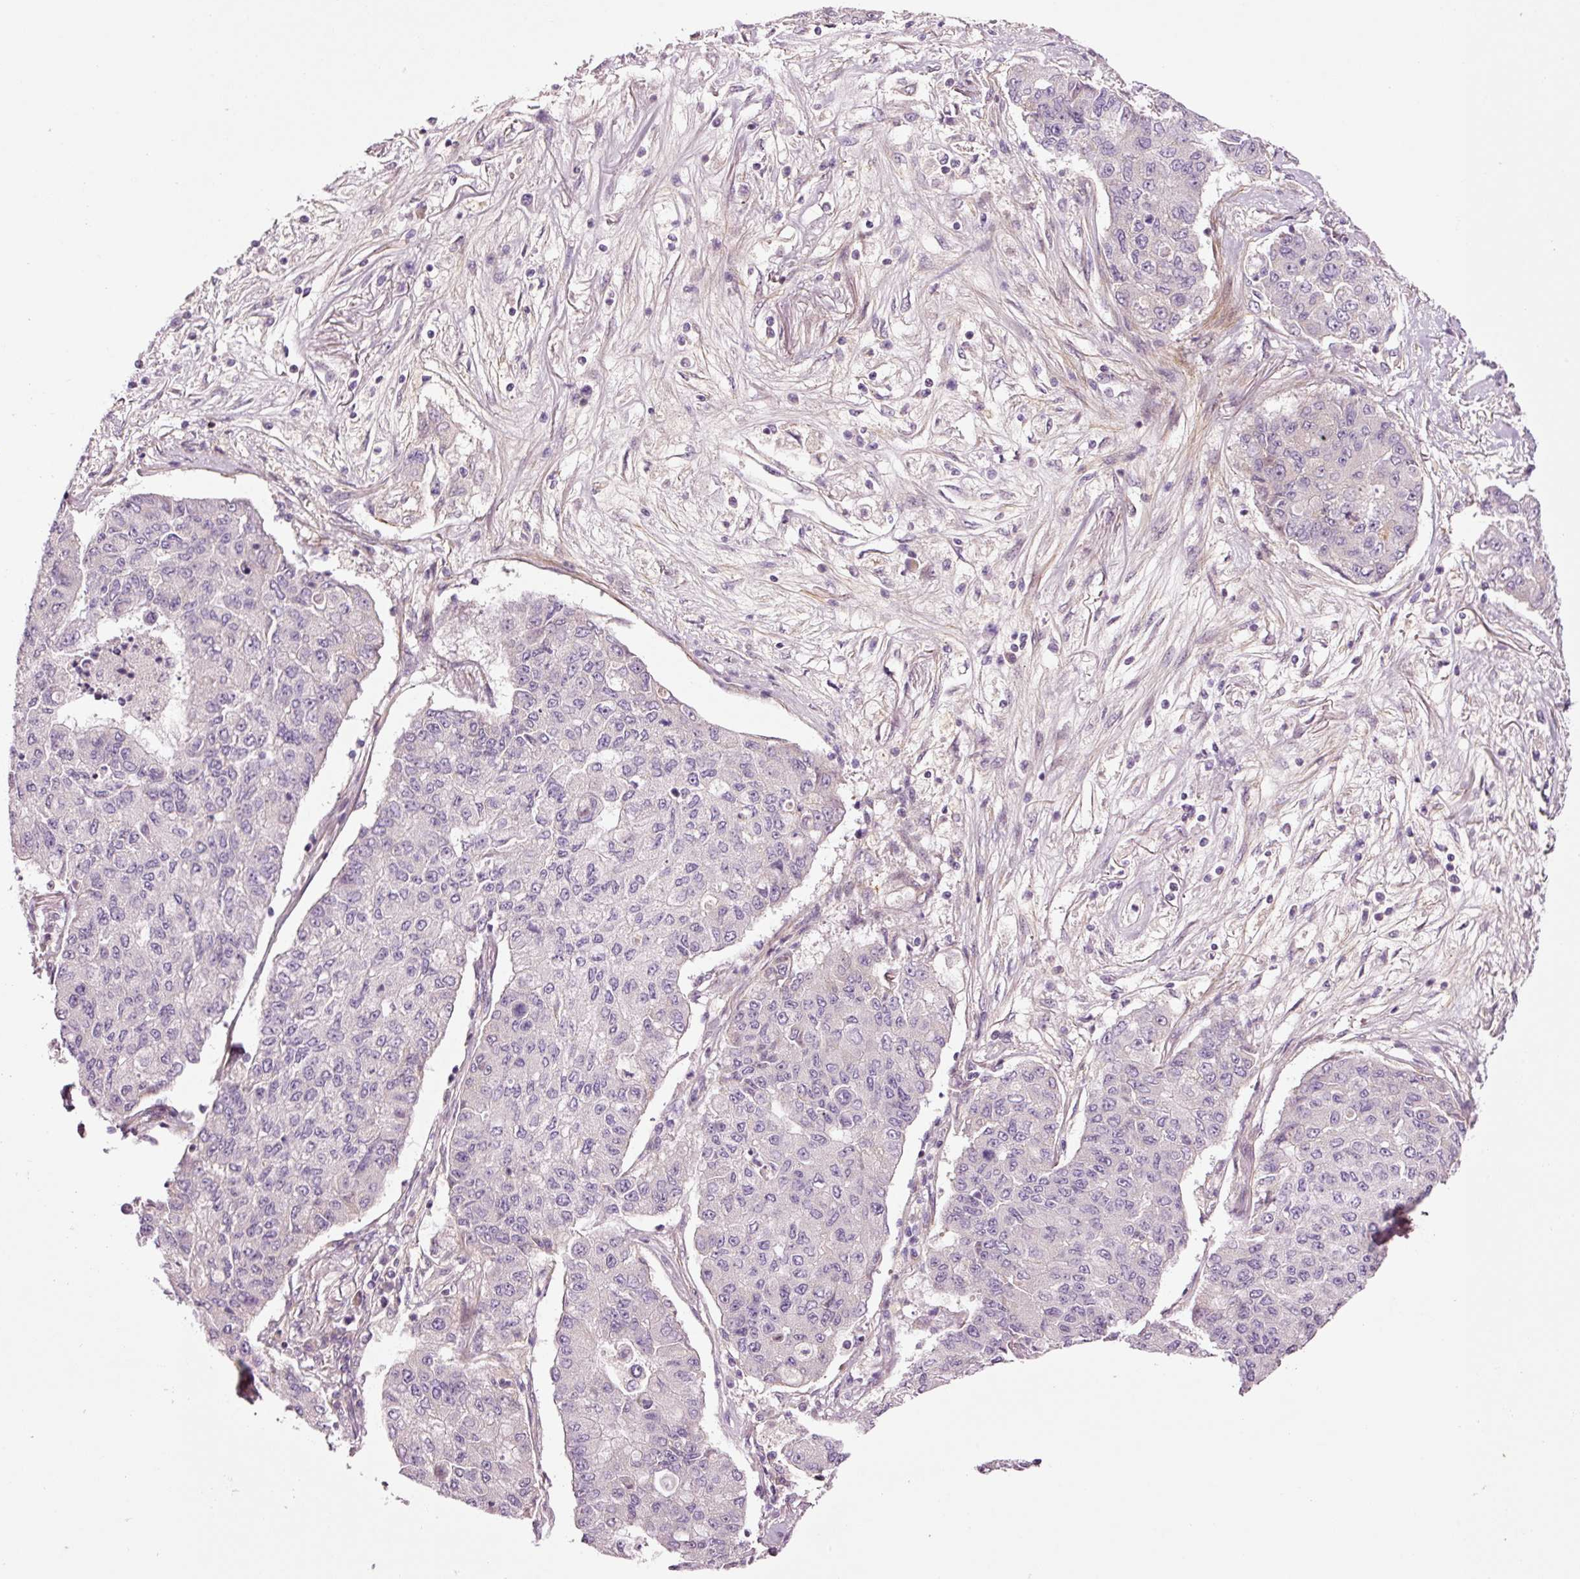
{"staining": {"intensity": "negative", "quantity": "none", "location": "none"}, "tissue": "lung cancer", "cell_type": "Tumor cells", "image_type": "cancer", "snomed": [{"axis": "morphology", "description": "Squamous cell carcinoma, NOS"}, {"axis": "topography", "description": "Lung"}], "caption": "This is an immunohistochemistry (IHC) histopathology image of lung cancer (squamous cell carcinoma). There is no positivity in tumor cells.", "gene": "ANKRD20A1", "patient": {"sex": "male", "age": 74}}